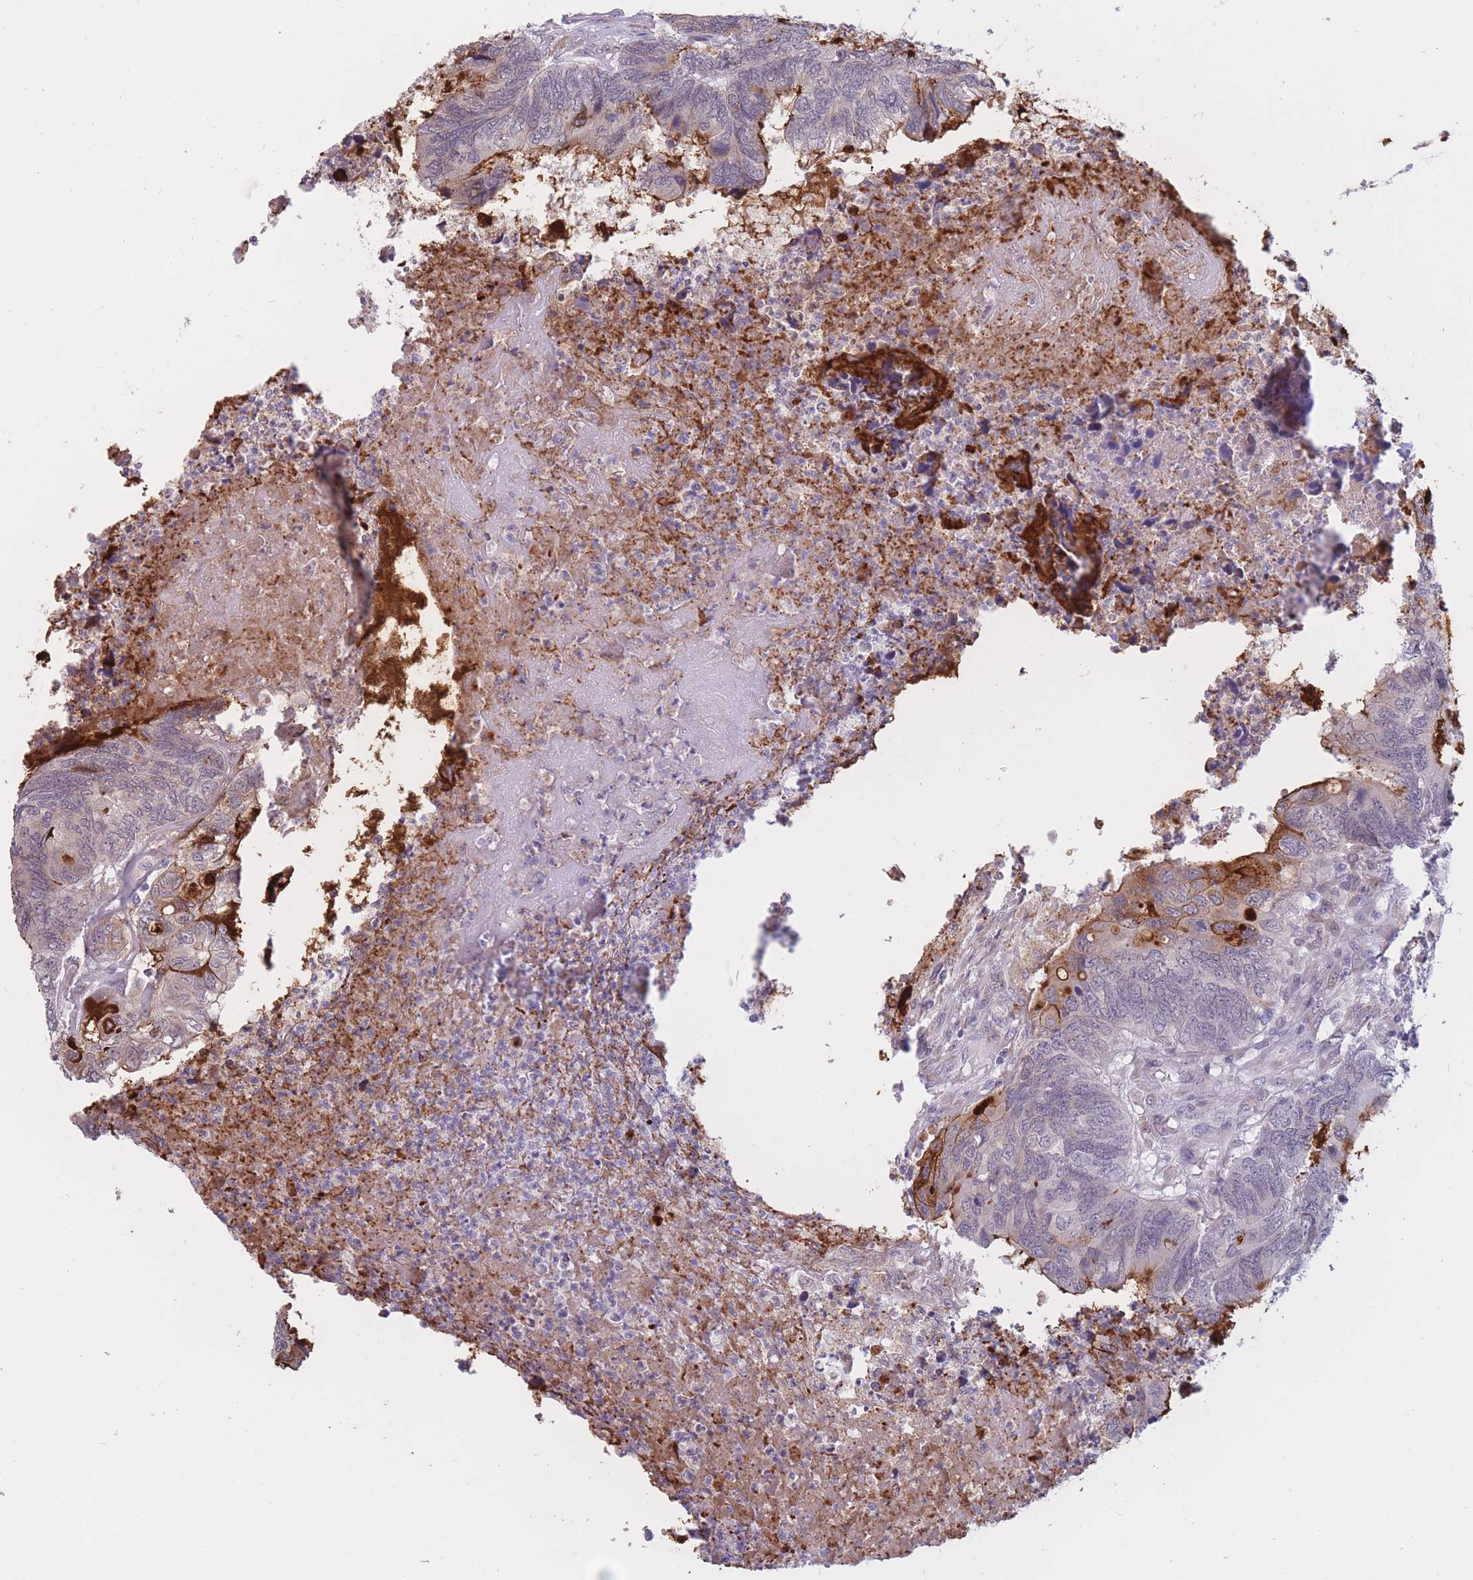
{"staining": {"intensity": "strong", "quantity": "<25%", "location": "cytoplasmic/membranous"}, "tissue": "colorectal cancer", "cell_type": "Tumor cells", "image_type": "cancer", "snomed": [{"axis": "morphology", "description": "Adenocarcinoma, NOS"}, {"axis": "topography", "description": "Colon"}], "caption": "This micrograph reveals IHC staining of human colorectal cancer (adenocarcinoma), with medium strong cytoplasmic/membranous positivity in about <25% of tumor cells.", "gene": "COL27A1", "patient": {"sex": "female", "age": 67}}